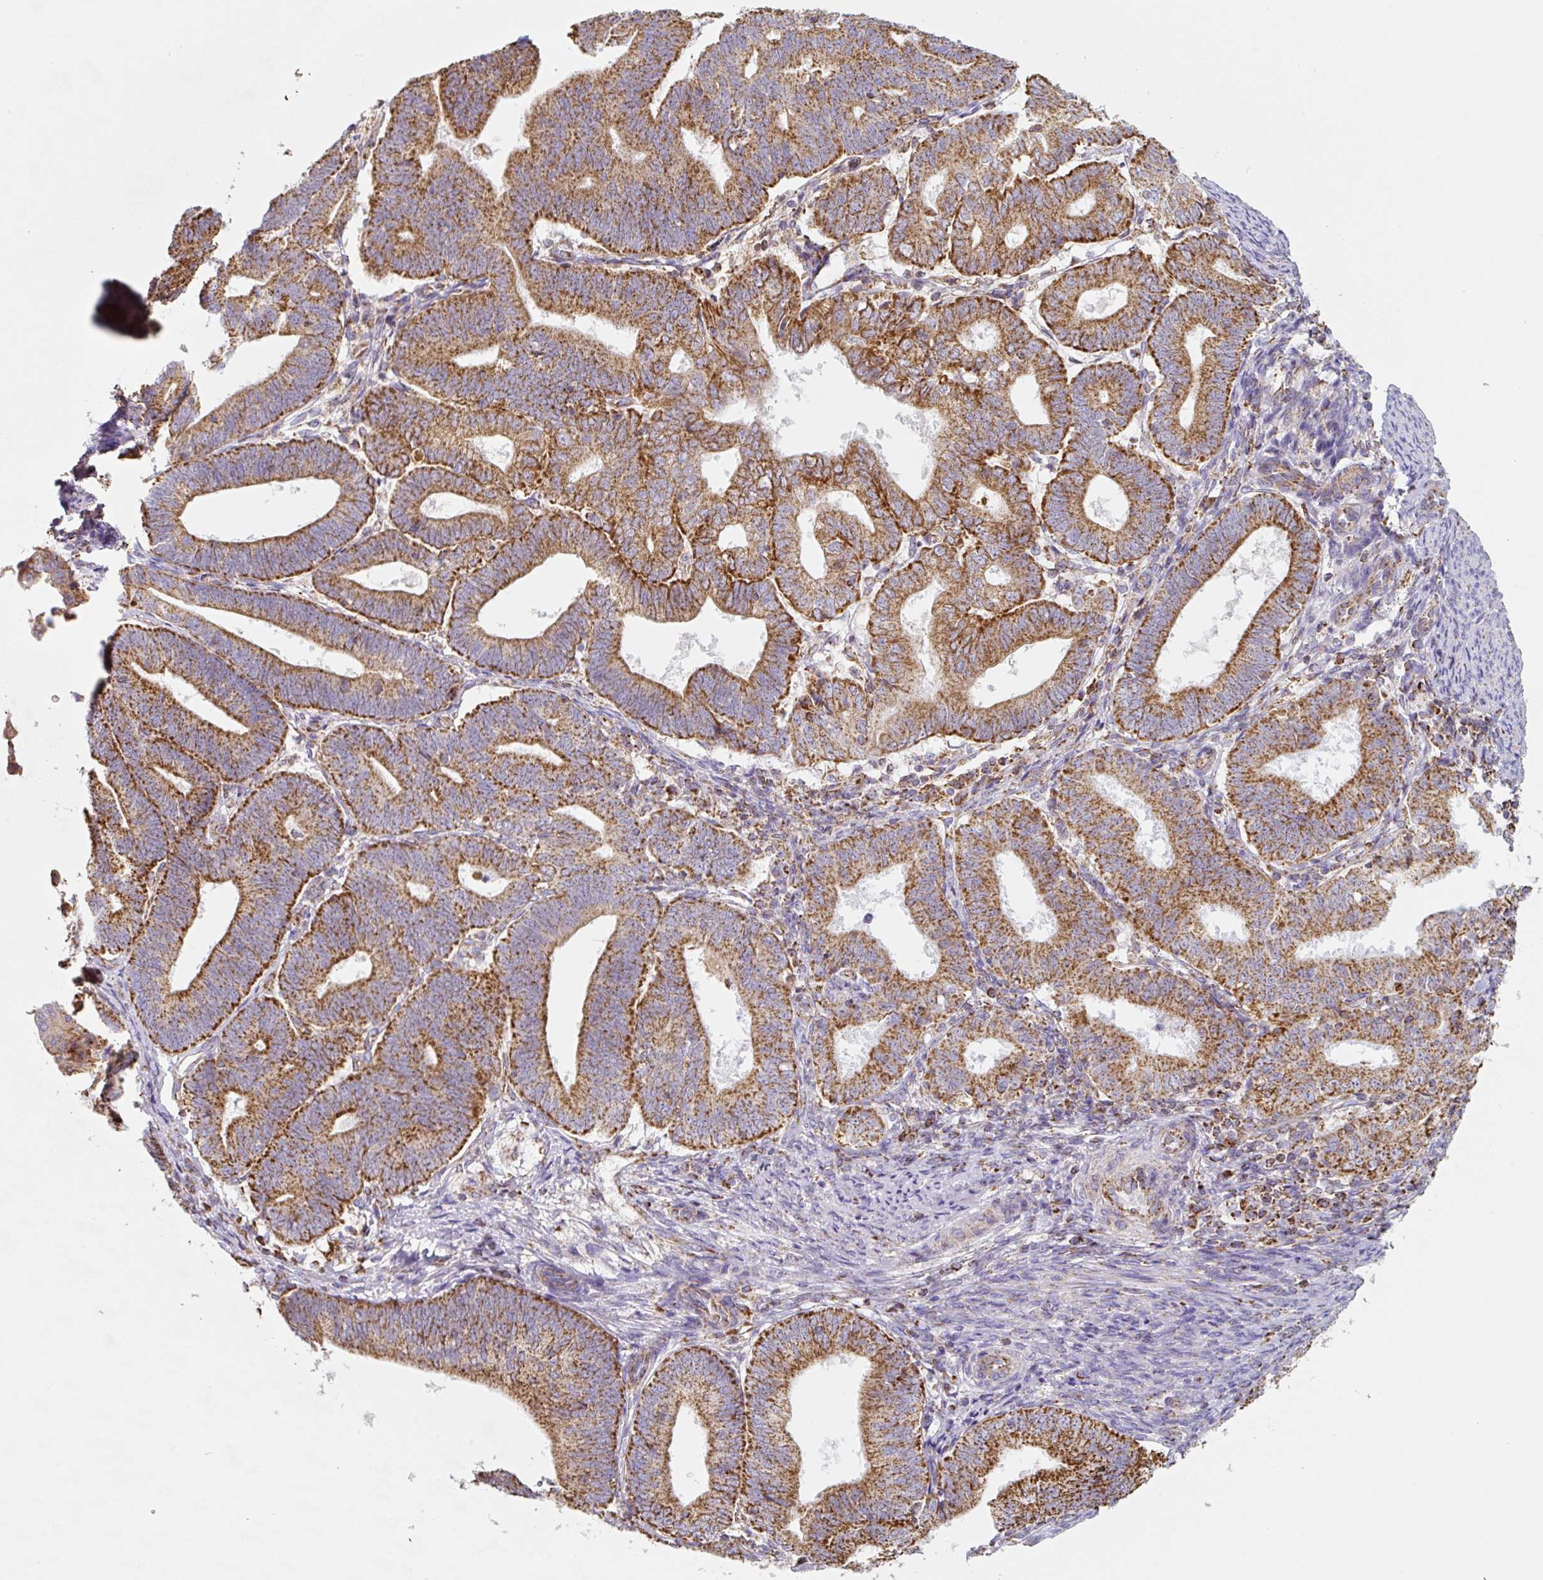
{"staining": {"intensity": "strong", "quantity": ">75%", "location": "cytoplasmic/membranous"}, "tissue": "endometrial cancer", "cell_type": "Tumor cells", "image_type": "cancer", "snomed": [{"axis": "morphology", "description": "Adenocarcinoma, NOS"}, {"axis": "topography", "description": "Endometrium"}], "caption": "Endometrial adenocarcinoma stained with a protein marker exhibits strong staining in tumor cells.", "gene": "MT-CO2", "patient": {"sex": "female", "age": 70}}